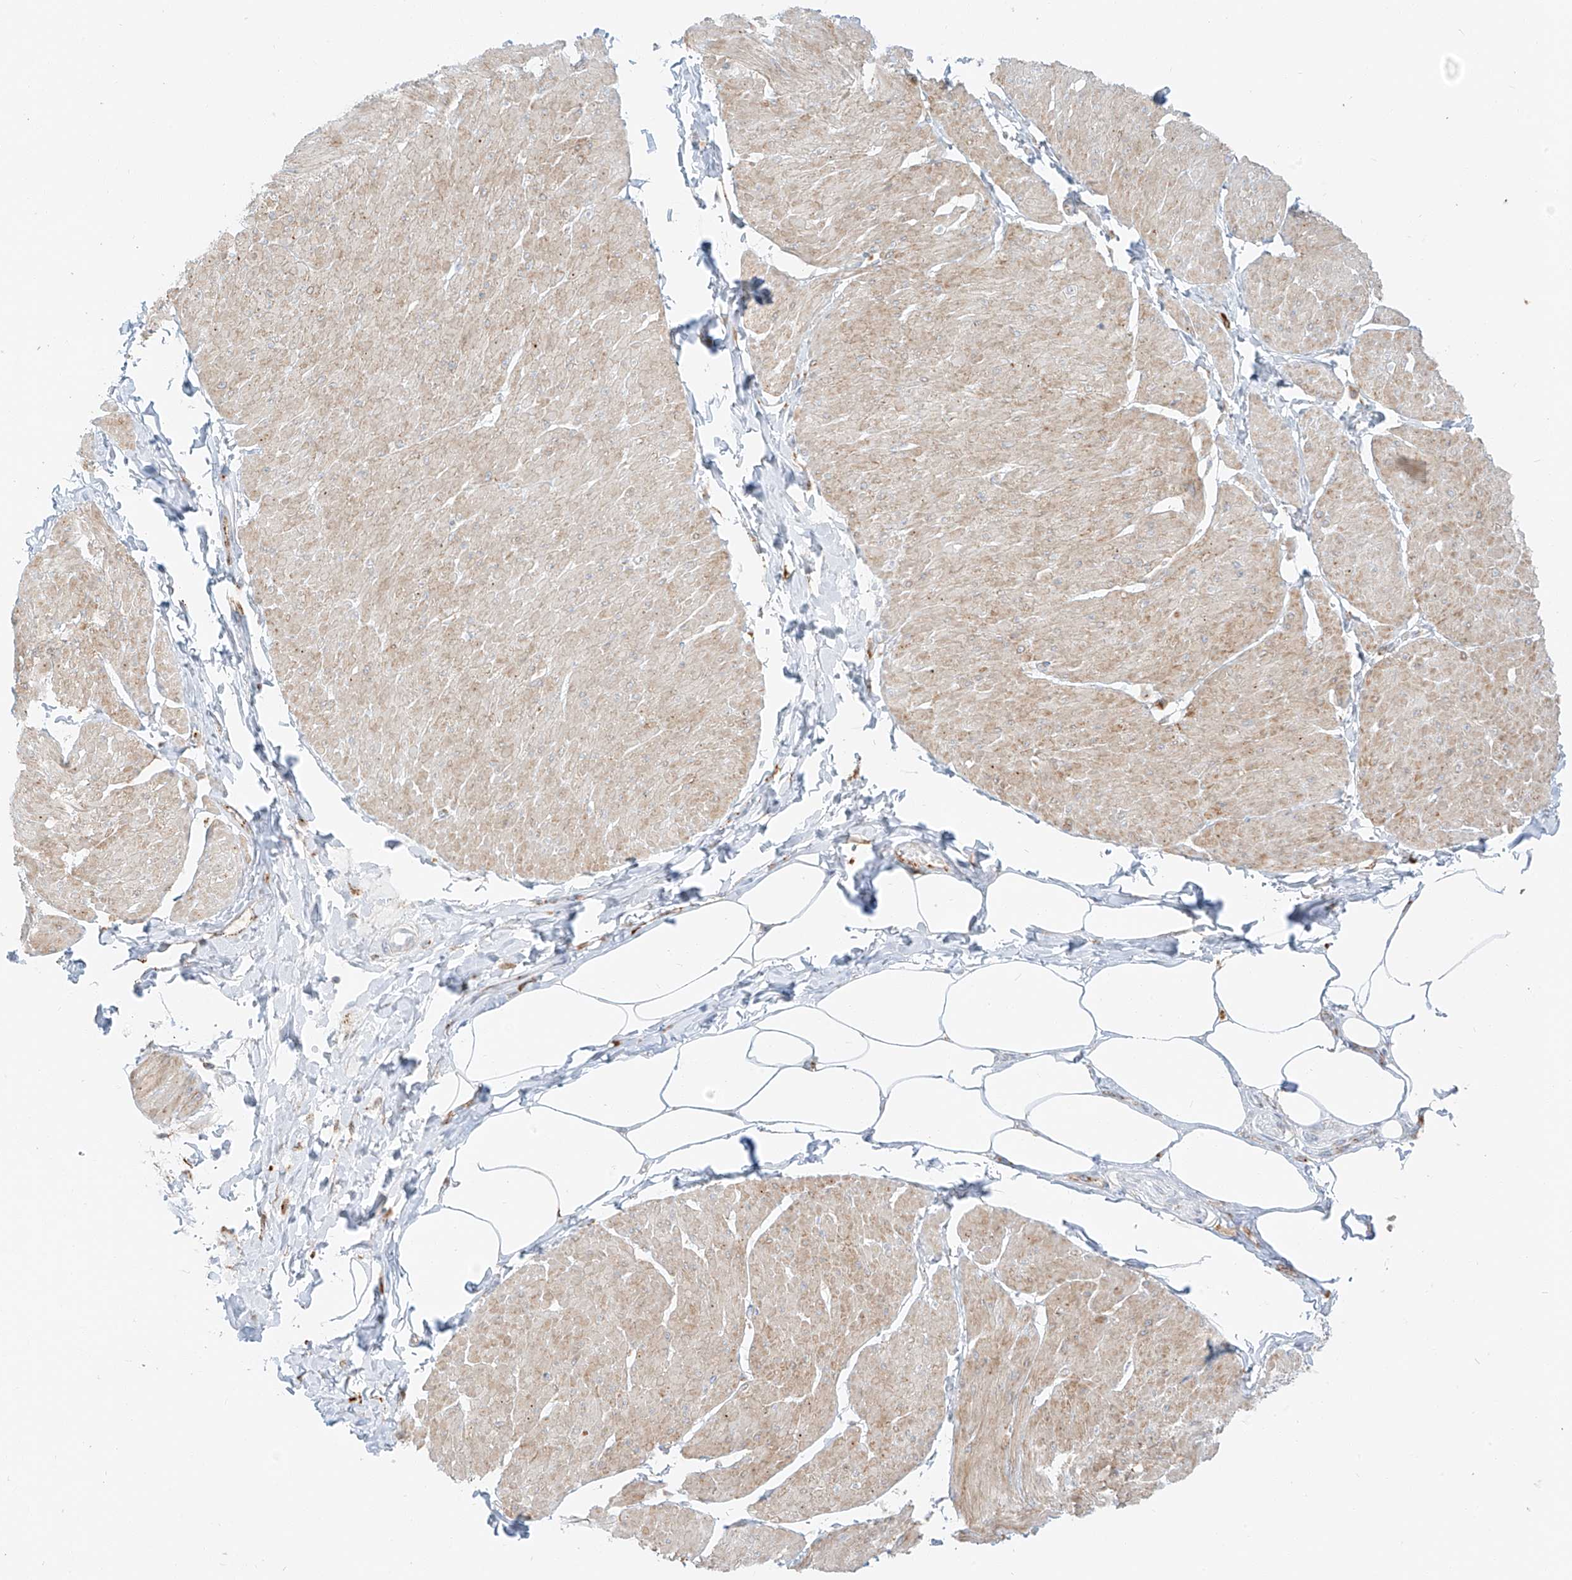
{"staining": {"intensity": "weak", "quantity": "25%-75%", "location": "cytoplasmic/membranous"}, "tissue": "smooth muscle", "cell_type": "Smooth muscle cells", "image_type": "normal", "snomed": [{"axis": "morphology", "description": "Urothelial carcinoma, High grade"}, {"axis": "topography", "description": "Urinary bladder"}], "caption": "Weak cytoplasmic/membranous expression for a protein is seen in about 25%-75% of smooth muscle cells of normal smooth muscle using immunohistochemistry.", "gene": "SLC35F6", "patient": {"sex": "male", "age": 46}}